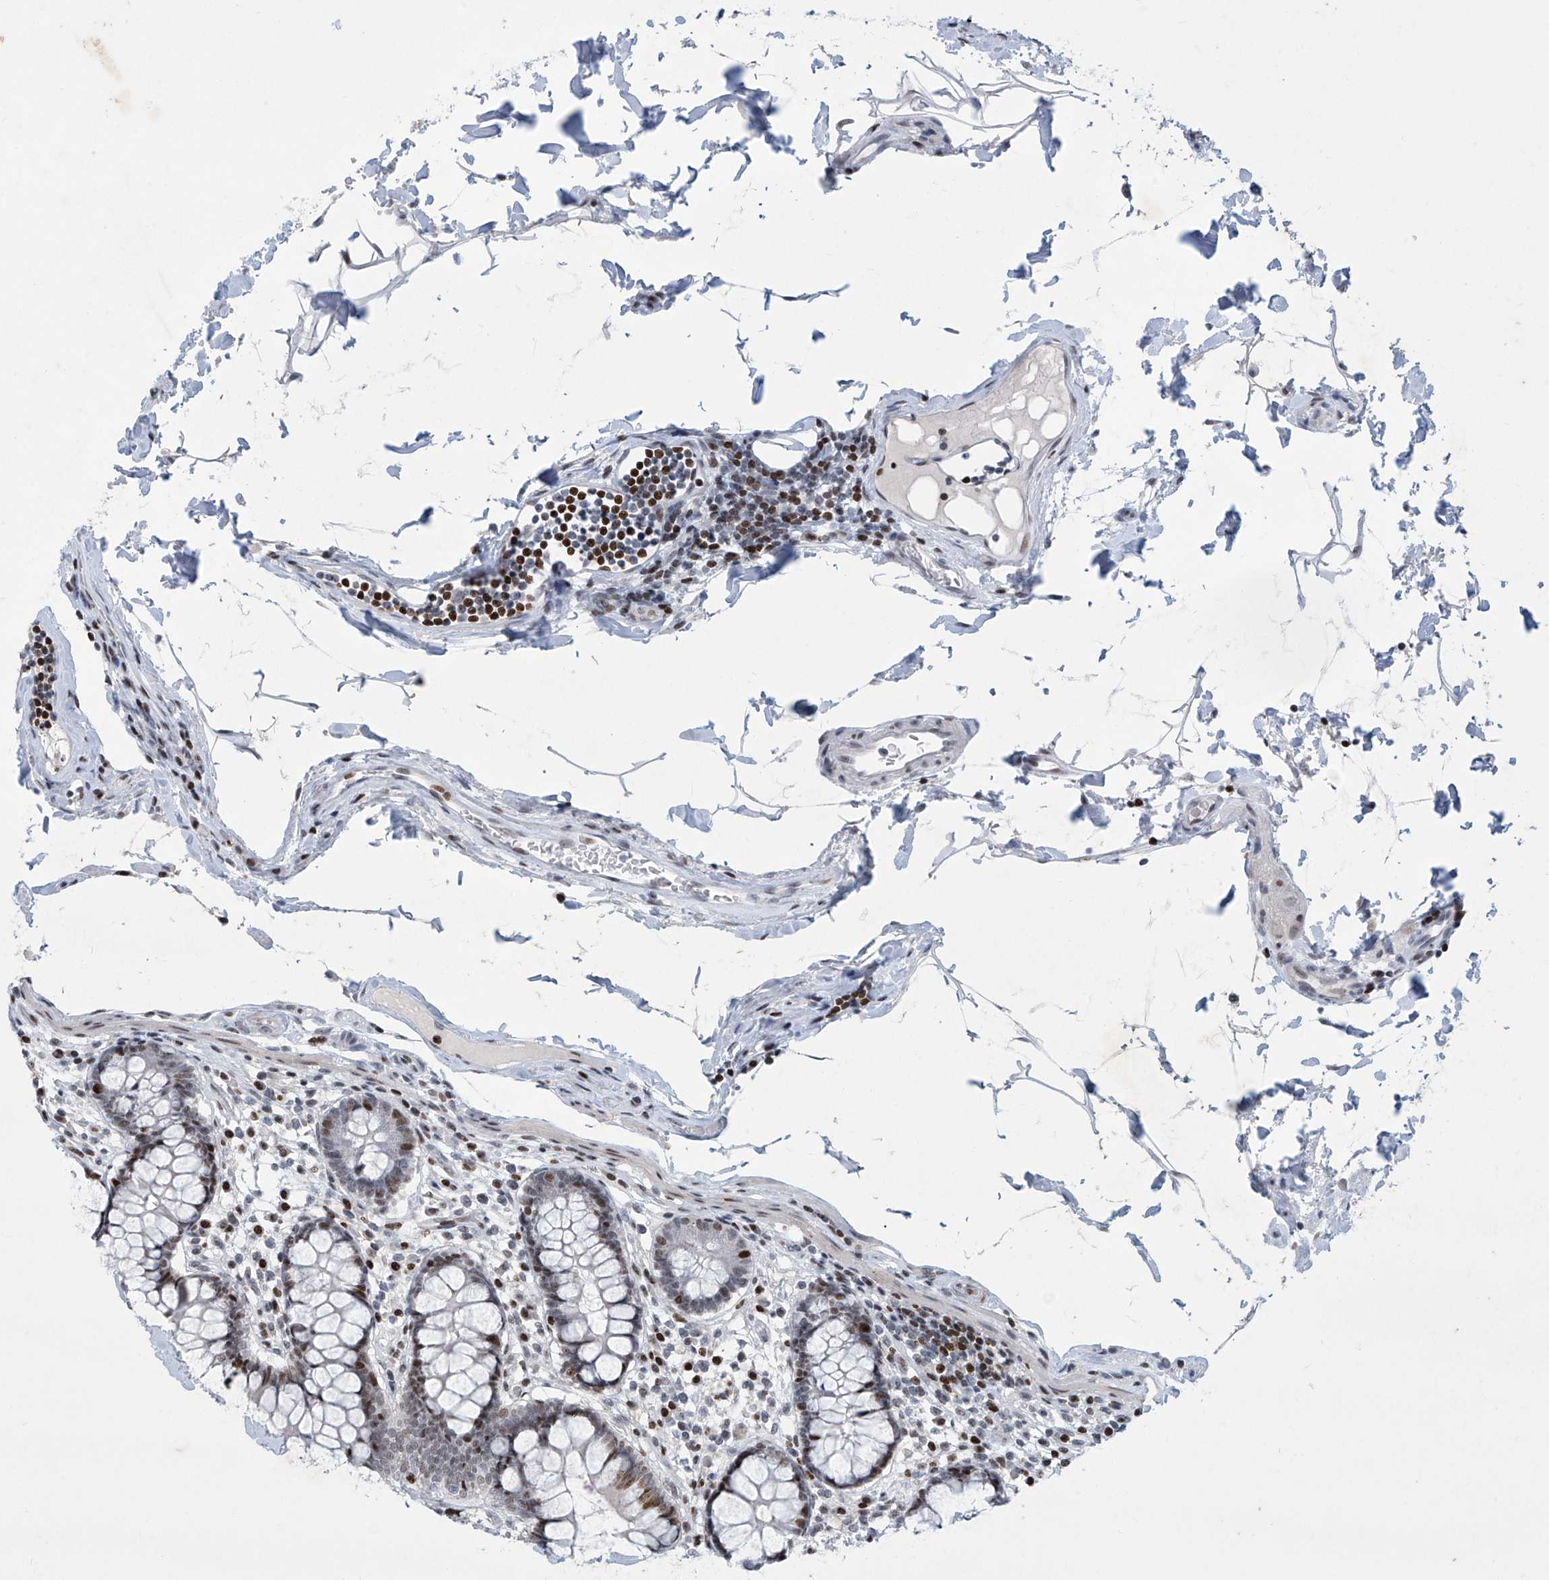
{"staining": {"intensity": "weak", "quantity": "<25%", "location": "nuclear"}, "tissue": "colon", "cell_type": "Endothelial cells", "image_type": "normal", "snomed": [{"axis": "morphology", "description": "Normal tissue, NOS"}, {"axis": "topography", "description": "Colon"}], "caption": "The histopathology image reveals no significant expression in endothelial cells of colon.", "gene": "RFX7", "patient": {"sex": "female", "age": 79}}